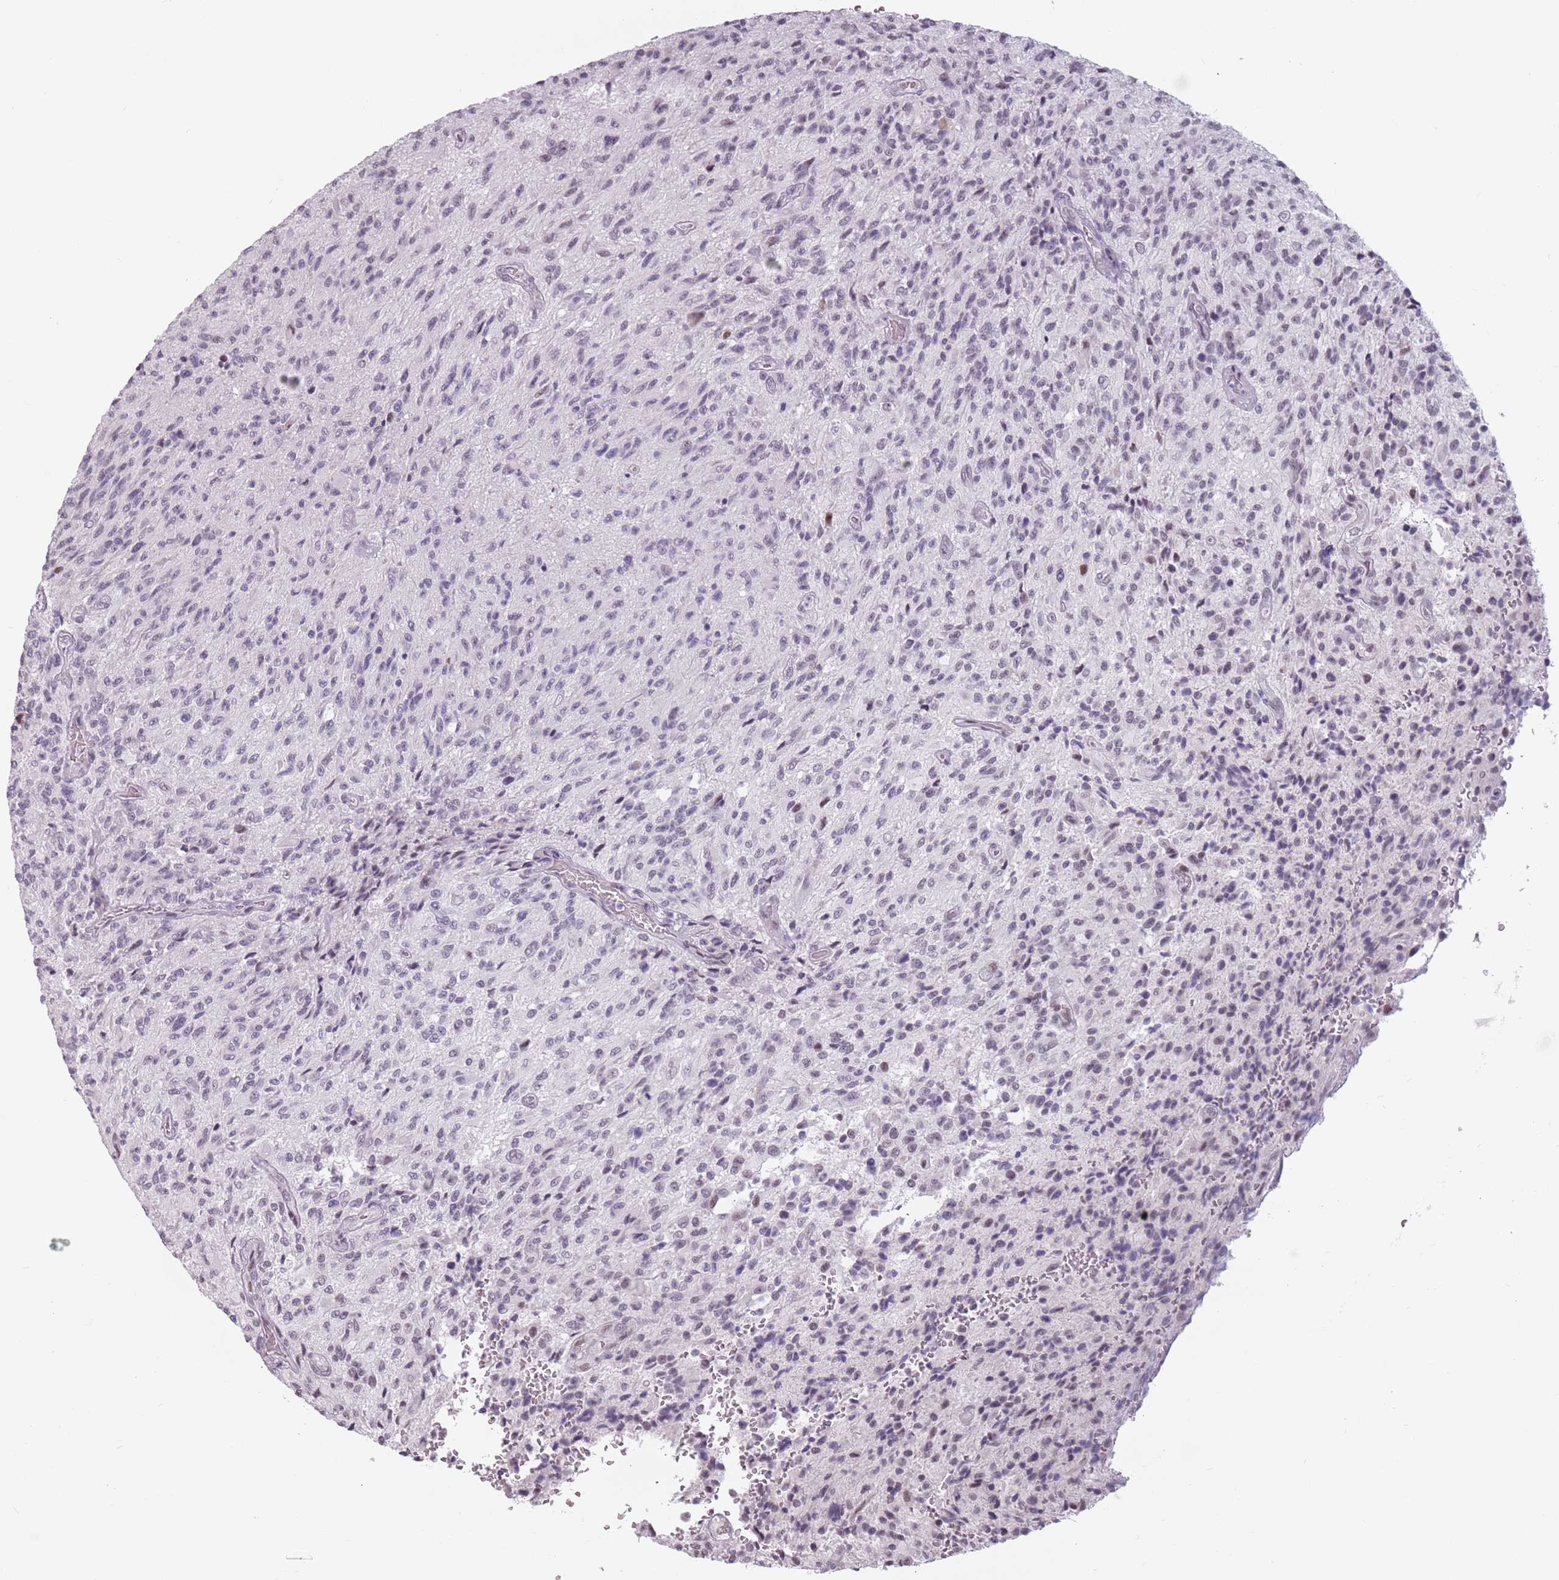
{"staining": {"intensity": "negative", "quantity": "none", "location": "none"}, "tissue": "glioma", "cell_type": "Tumor cells", "image_type": "cancer", "snomed": [{"axis": "morphology", "description": "Normal tissue, NOS"}, {"axis": "morphology", "description": "Glioma, malignant, High grade"}, {"axis": "topography", "description": "Cerebral cortex"}], "caption": "Immunohistochemistry photomicrograph of neoplastic tissue: high-grade glioma (malignant) stained with DAB displays no significant protein staining in tumor cells.", "gene": "PTCHD1", "patient": {"sex": "male", "age": 56}}